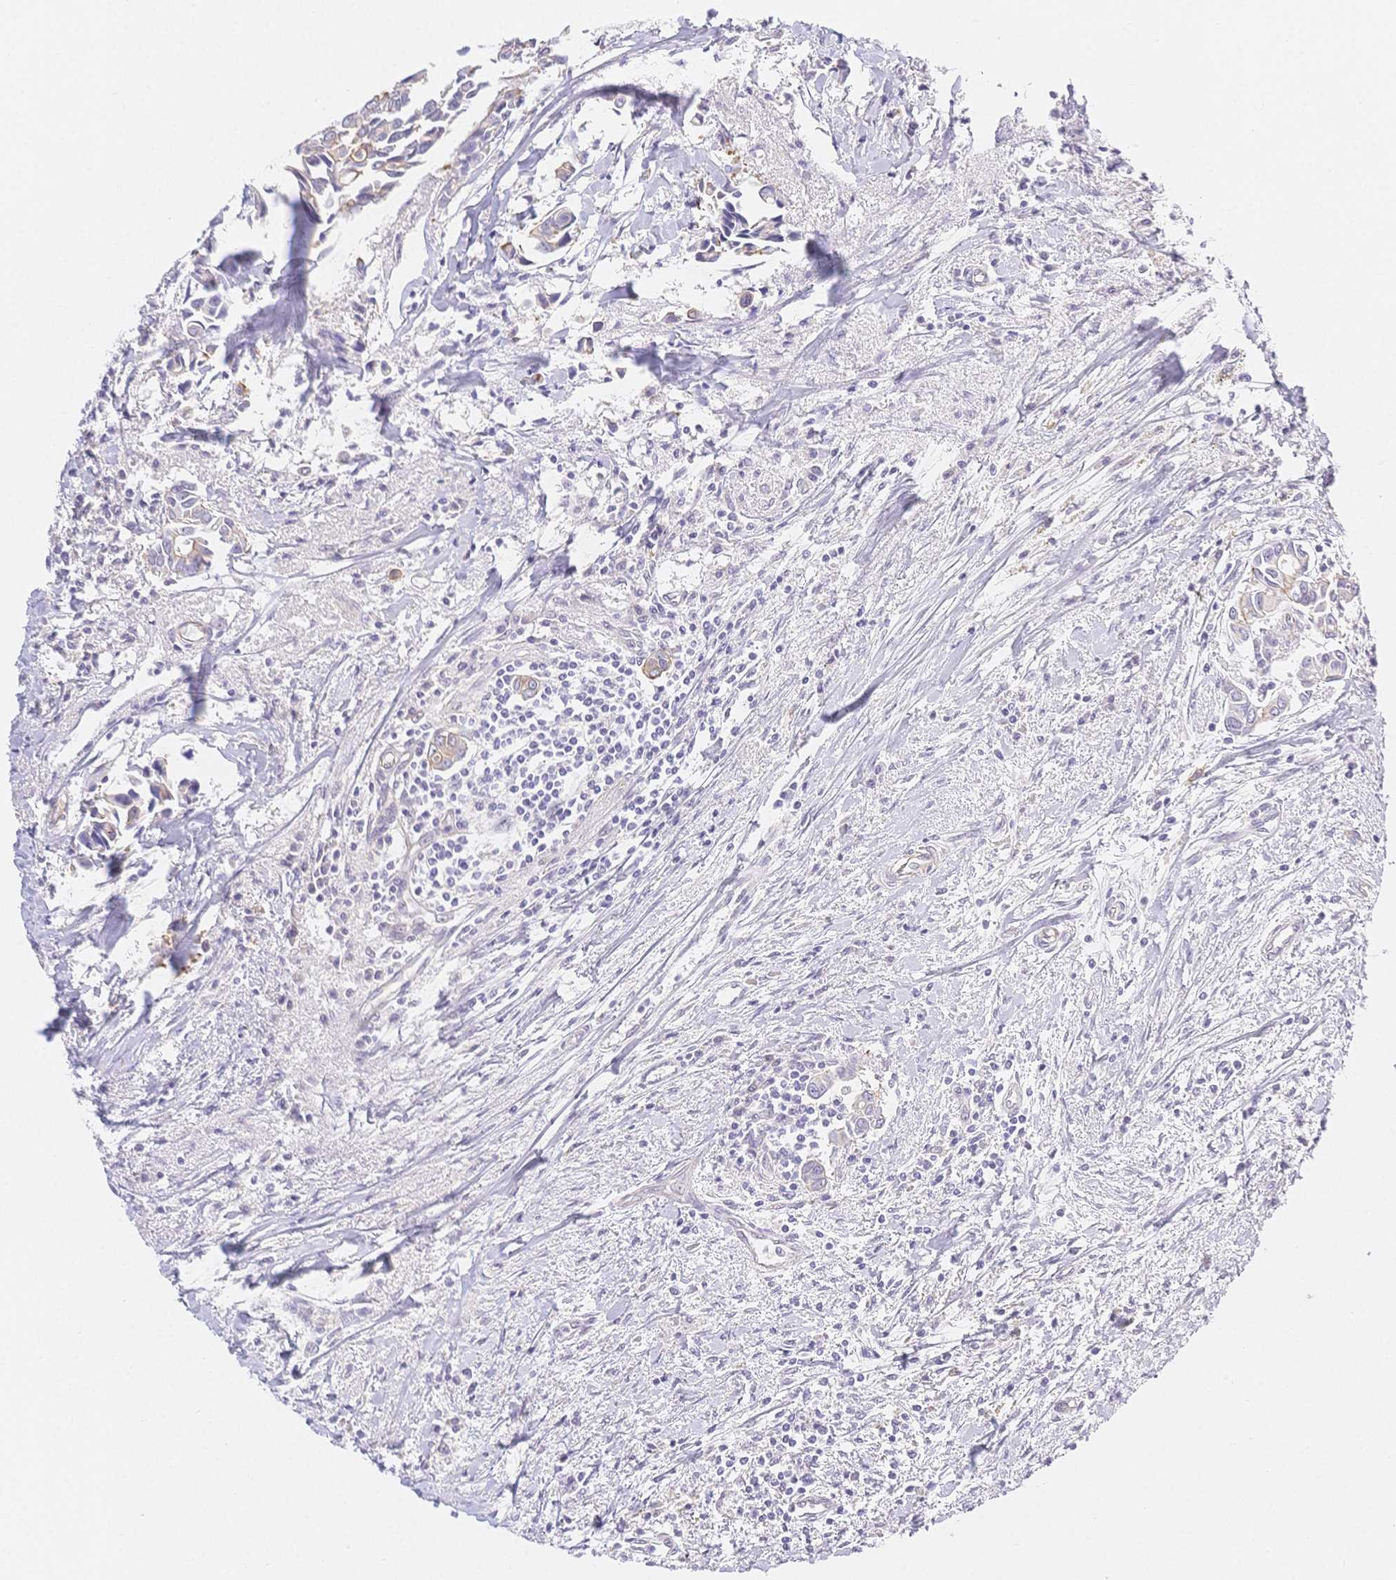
{"staining": {"intensity": "negative", "quantity": "none", "location": "none"}, "tissue": "breast cancer", "cell_type": "Tumor cells", "image_type": "cancer", "snomed": [{"axis": "morphology", "description": "Duct carcinoma"}, {"axis": "topography", "description": "Breast"}], "caption": "Protein analysis of breast cancer displays no significant expression in tumor cells.", "gene": "CSN1S1", "patient": {"sex": "female", "age": 54}}